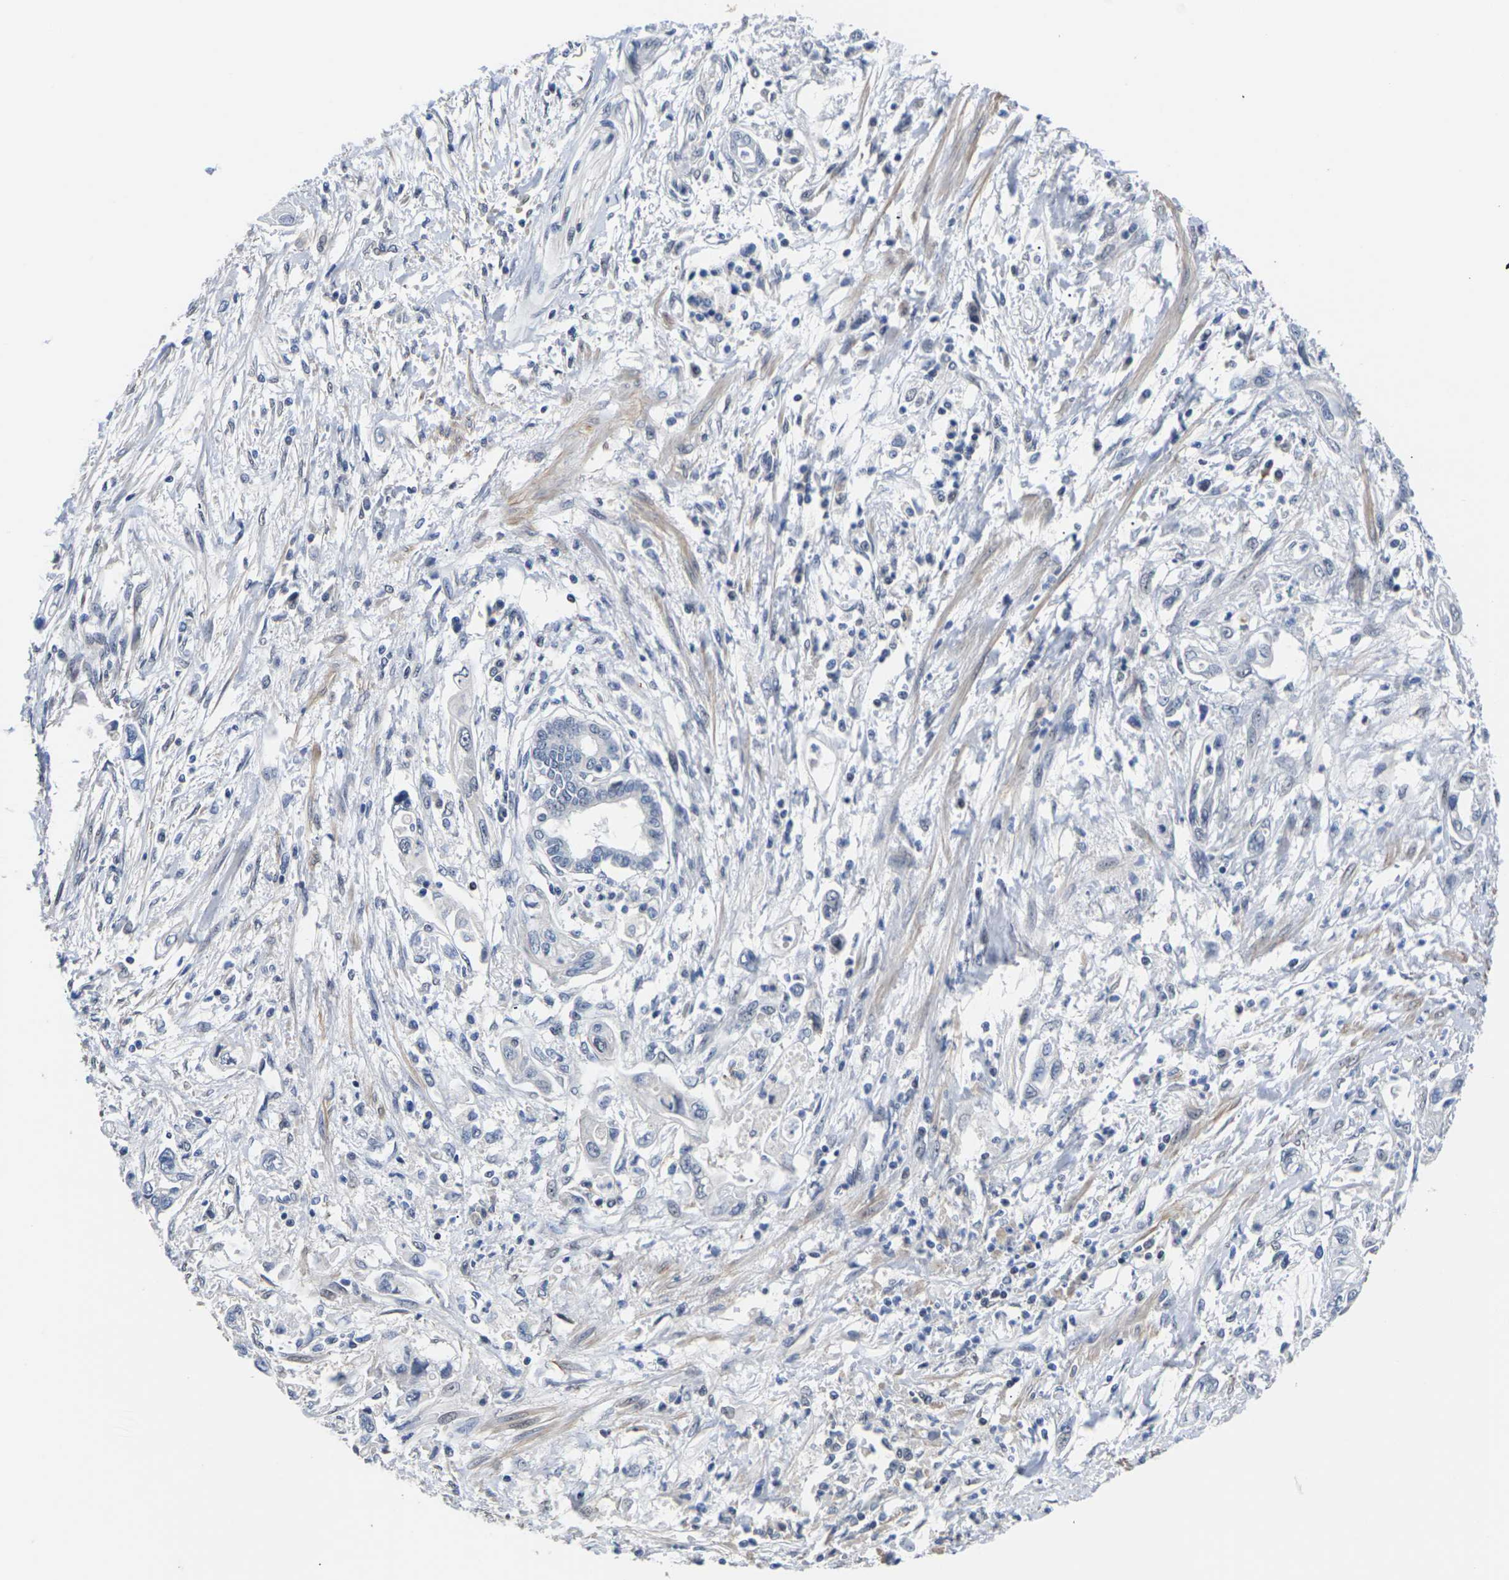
{"staining": {"intensity": "negative", "quantity": "none", "location": "none"}, "tissue": "pancreatic cancer", "cell_type": "Tumor cells", "image_type": "cancer", "snomed": [{"axis": "morphology", "description": "Adenocarcinoma, NOS"}, {"axis": "topography", "description": "Pancreas"}], "caption": "There is no significant staining in tumor cells of pancreatic cancer. (Immunohistochemistry (ihc), brightfield microscopy, high magnification).", "gene": "ST6GAL2", "patient": {"sex": "male", "age": 56}}